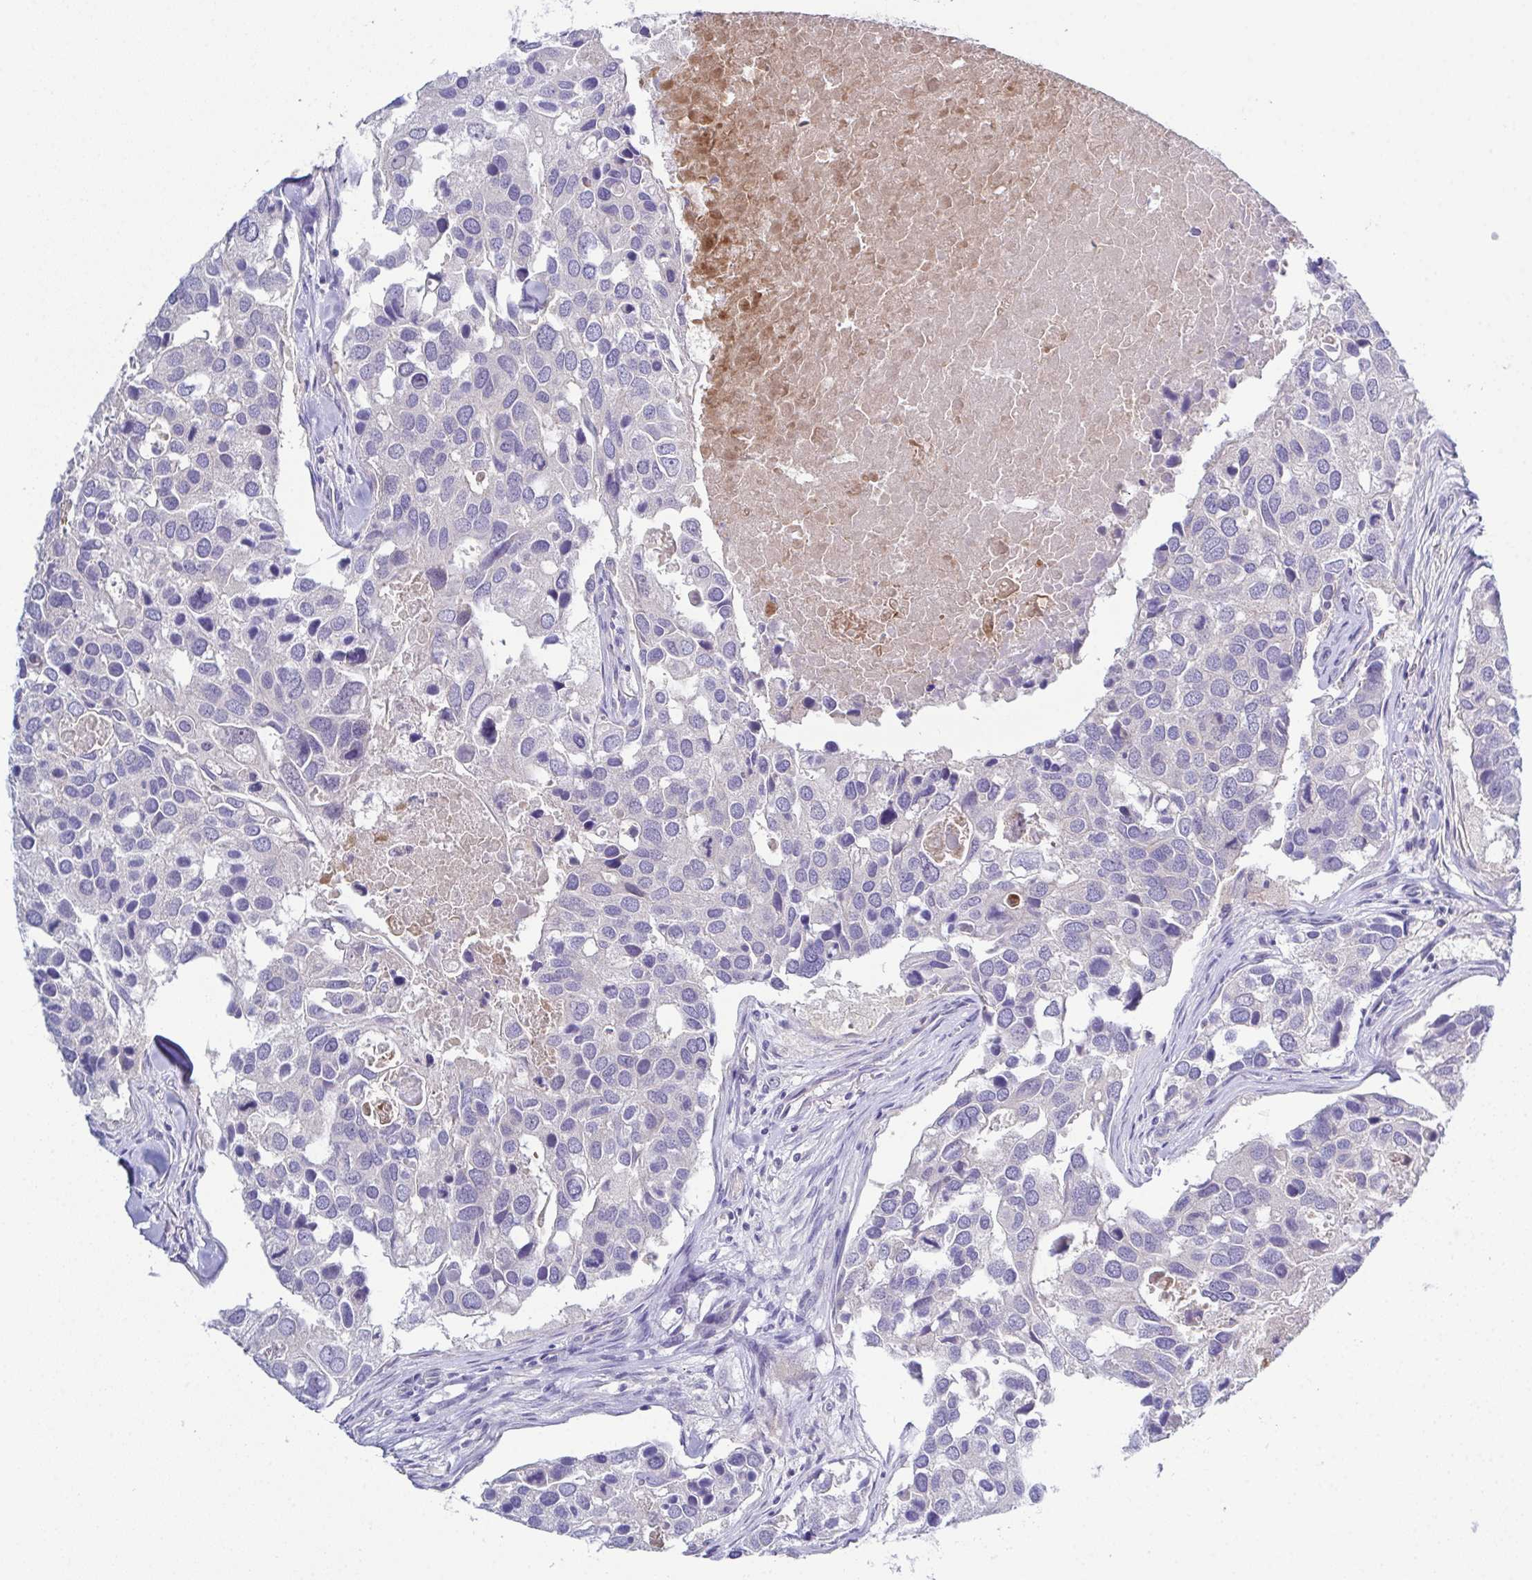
{"staining": {"intensity": "negative", "quantity": "none", "location": "none"}, "tissue": "breast cancer", "cell_type": "Tumor cells", "image_type": "cancer", "snomed": [{"axis": "morphology", "description": "Duct carcinoma"}, {"axis": "topography", "description": "Breast"}], "caption": "Tumor cells are negative for brown protein staining in invasive ductal carcinoma (breast). (DAB immunohistochemistry (IHC), high magnification).", "gene": "CFAP97D1", "patient": {"sex": "female", "age": 83}}